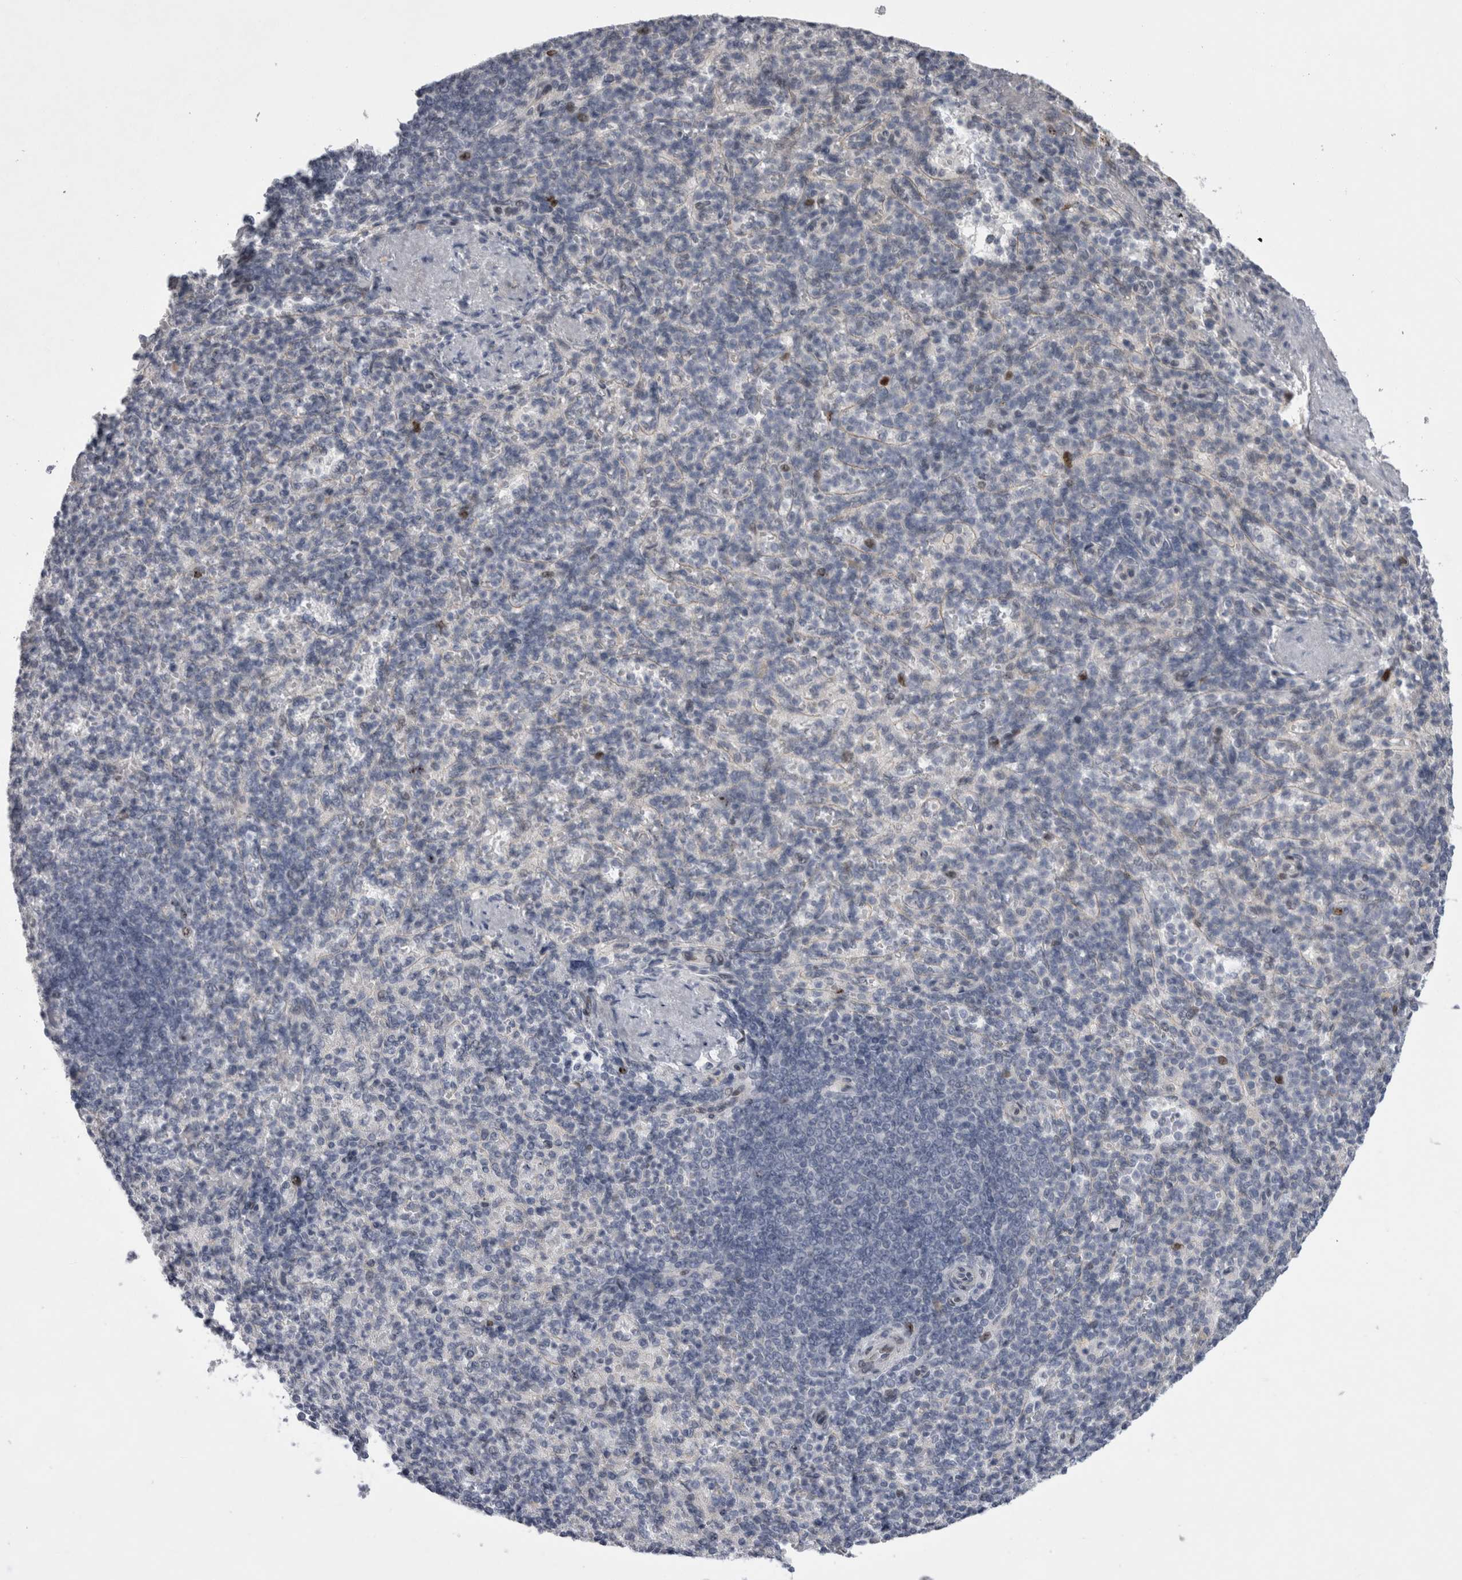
{"staining": {"intensity": "moderate", "quantity": "<25%", "location": "nuclear"}, "tissue": "spleen", "cell_type": "Cells in red pulp", "image_type": "normal", "snomed": [{"axis": "morphology", "description": "Normal tissue, NOS"}, {"axis": "topography", "description": "Spleen"}], "caption": "Protein expression analysis of normal spleen demonstrates moderate nuclear positivity in about <25% of cells in red pulp.", "gene": "KIF18B", "patient": {"sex": "female", "age": 74}}